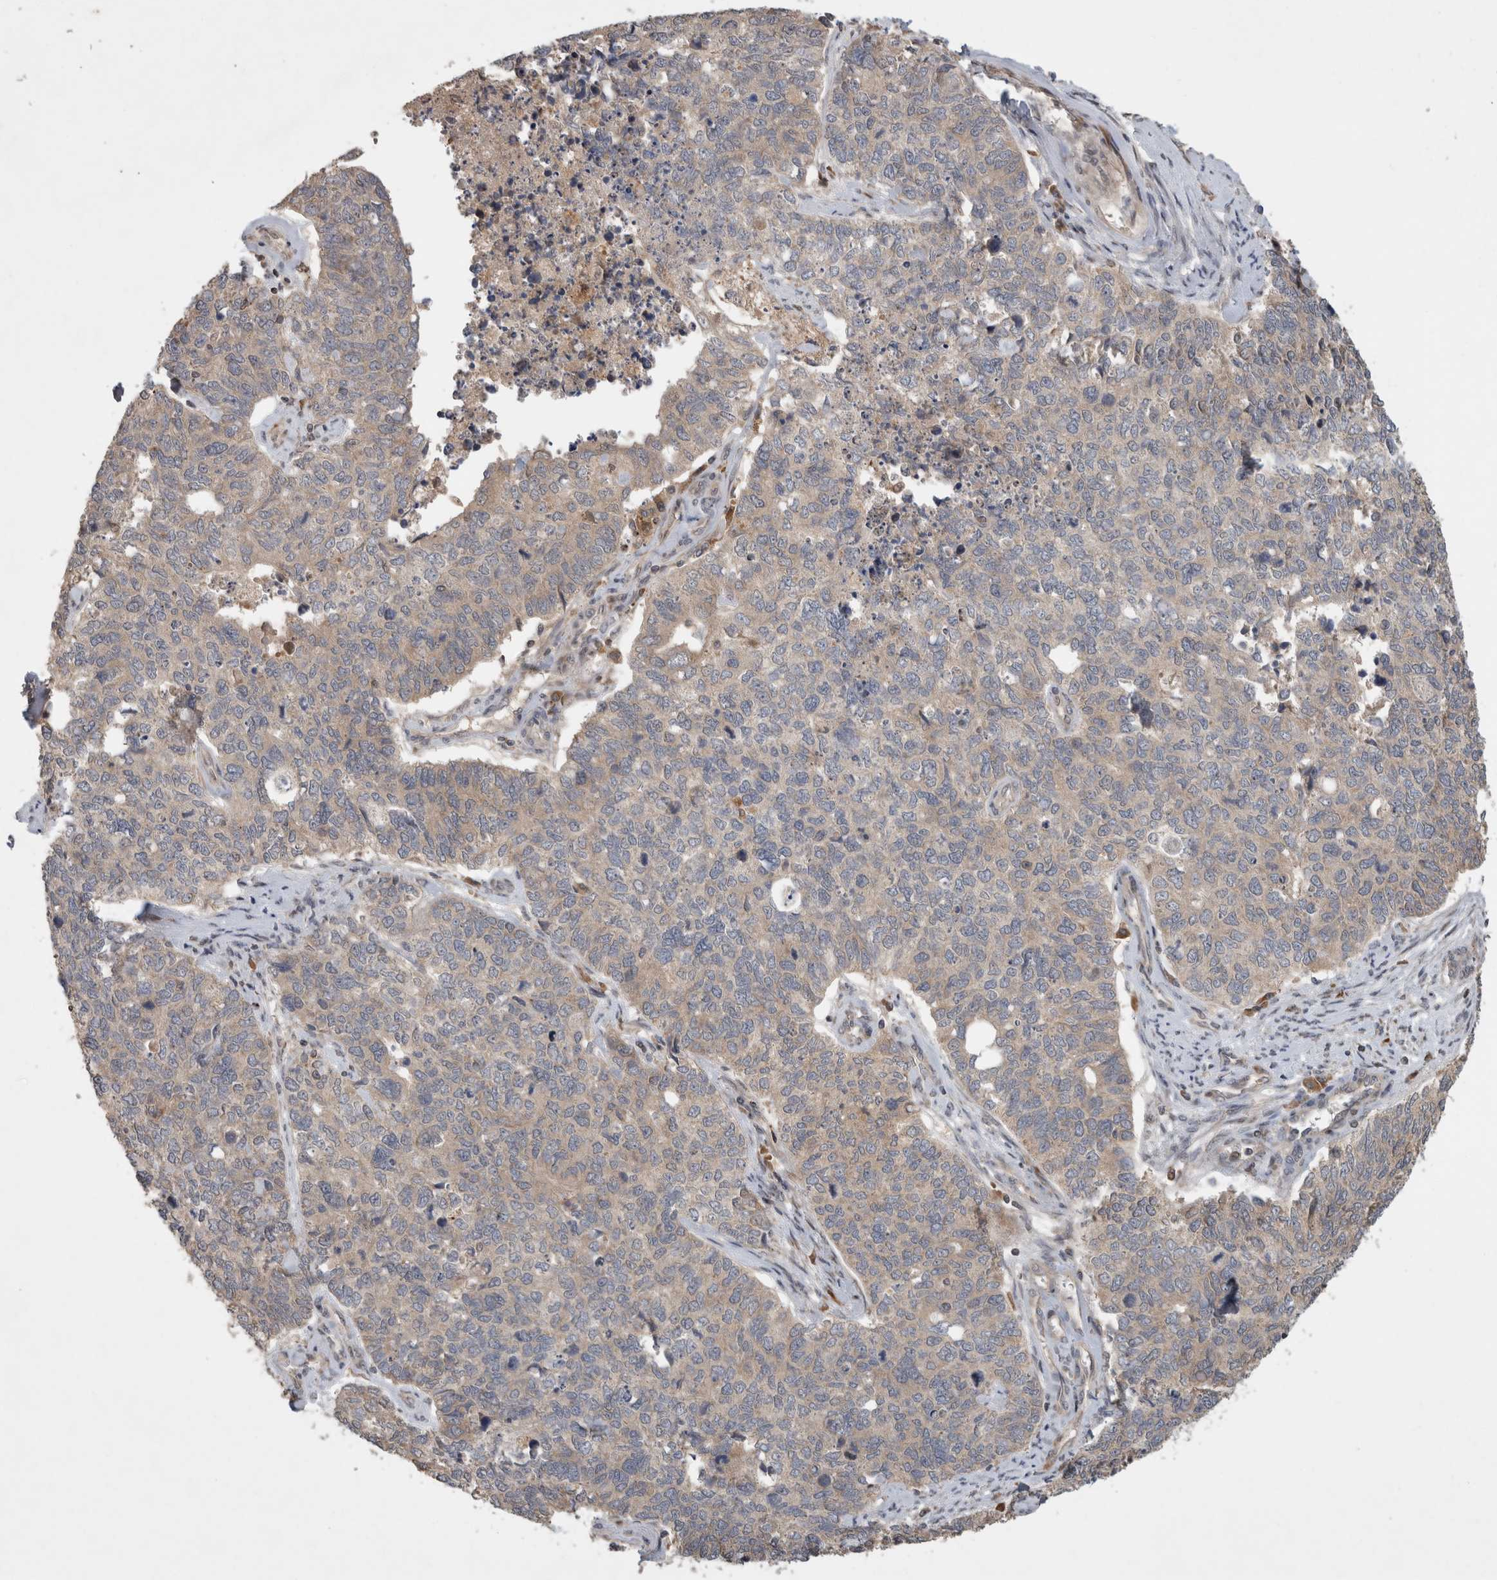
{"staining": {"intensity": "weak", "quantity": "25%-75%", "location": "cytoplasmic/membranous"}, "tissue": "cervical cancer", "cell_type": "Tumor cells", "image_type": "cancer", "snomed": [{"axis": "morphology", "description": "Squamous cell carcinoma, NOS"}, {"axis": "topography", "description": "Cervix"}], "caption": "Squamous cell carcinoma (cervical) stained for a protein displays weak cytoplasmic/membranous positivity in tumor cells. (IHC, brightfield microscopy, high magnification).", "gene": "SERAC1", "patient": {"sex": "female", "age": 63}}